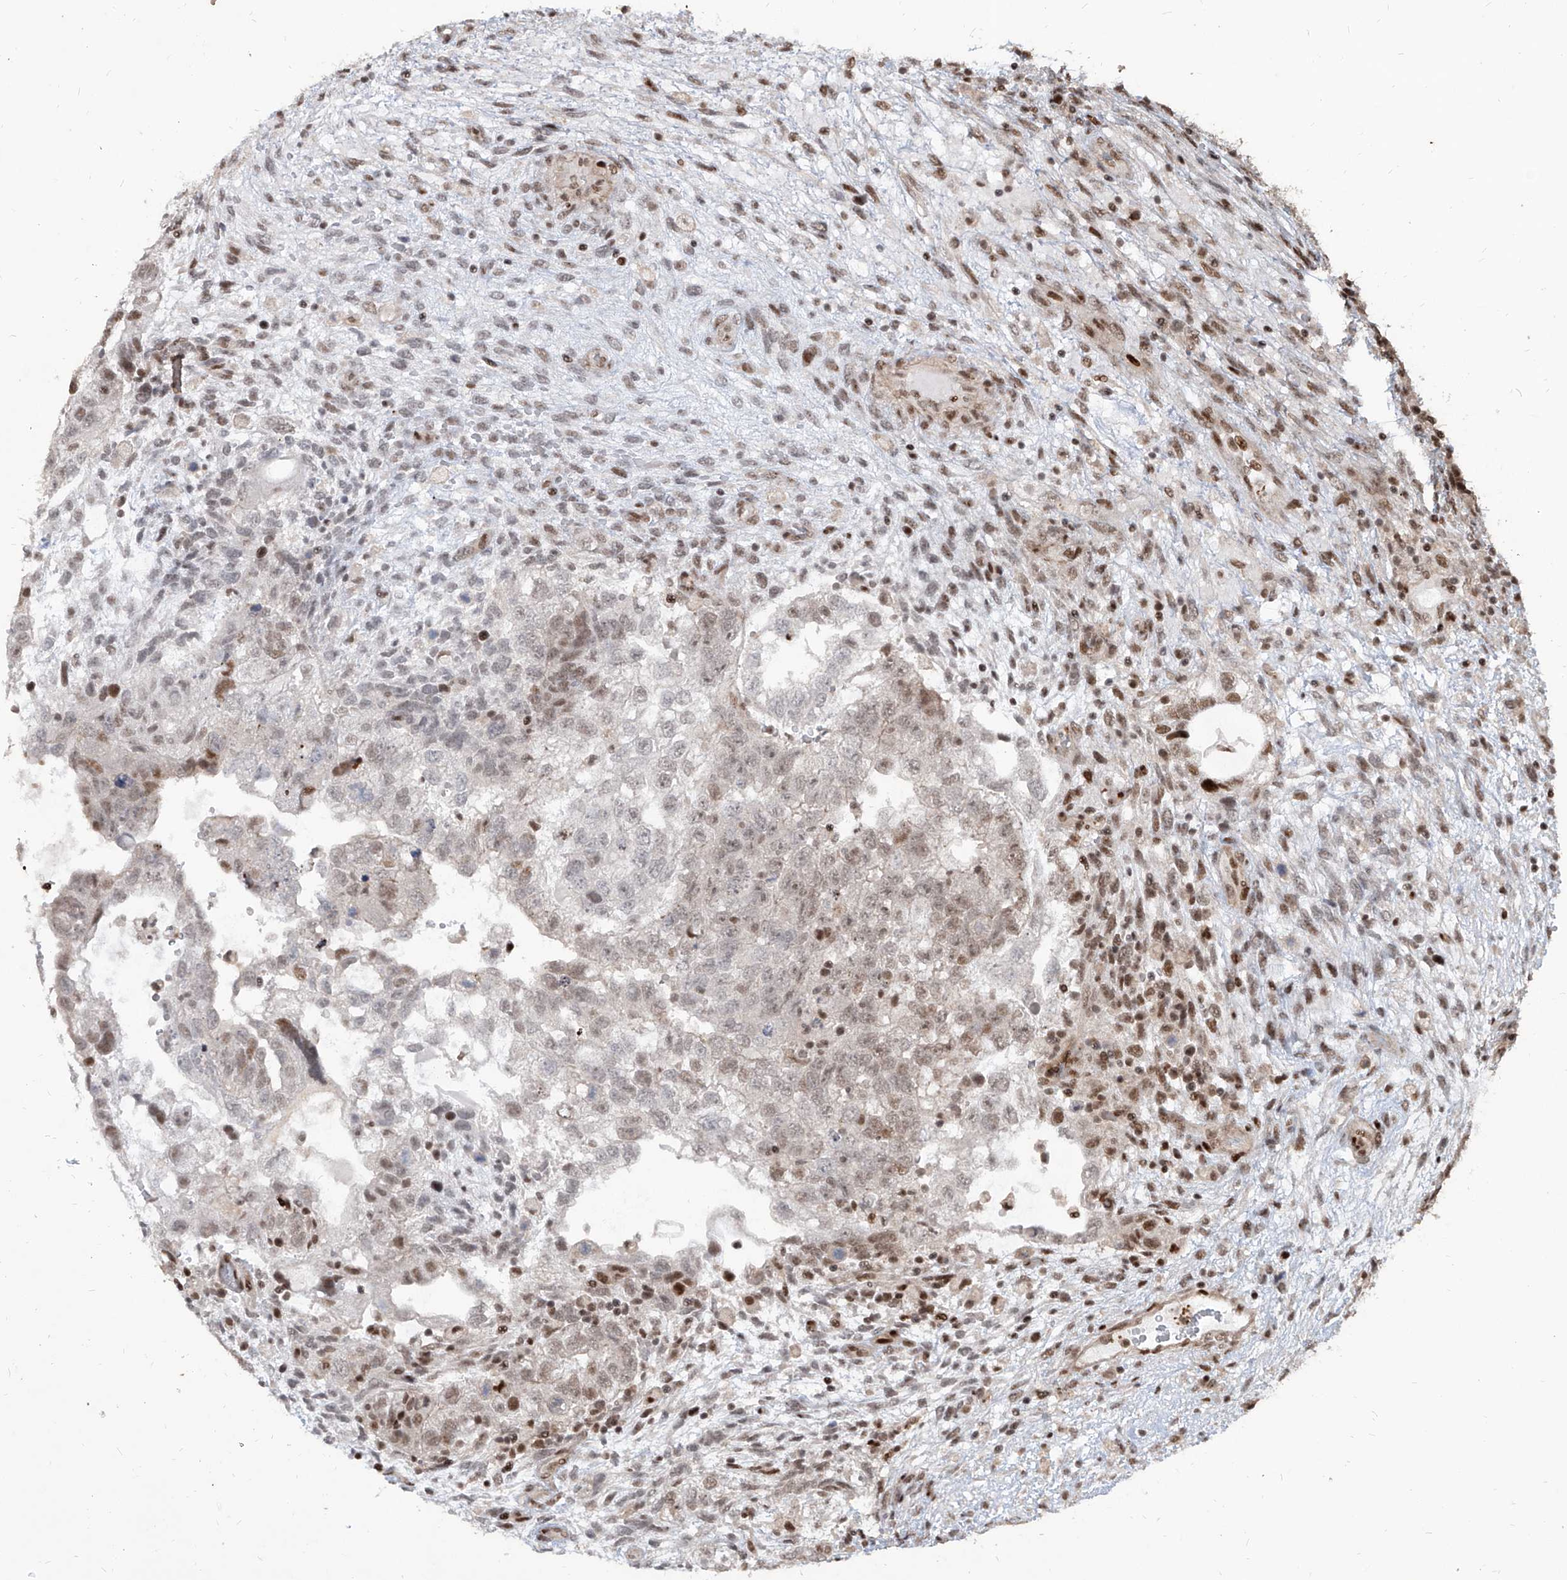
{"staining": {"intensity": "weak", "quantity": "25%-75%", "location": "nuclear"}, "tissue": "testis cancer", "cell_type": "Tumor cells", "image_type": "cancer", "snomed": [{"axis": "morphology", "description": "Carcinoma, Embryonal, NOS"}, {"axis": "topography", "description": "Testis"}], "caption": "Human testis embryonal carcinoma stained with a protein marker exhibits weak staining in tumor cells.", "gene": "IRF2", "patient": {"sex": "male", "age": 37}}